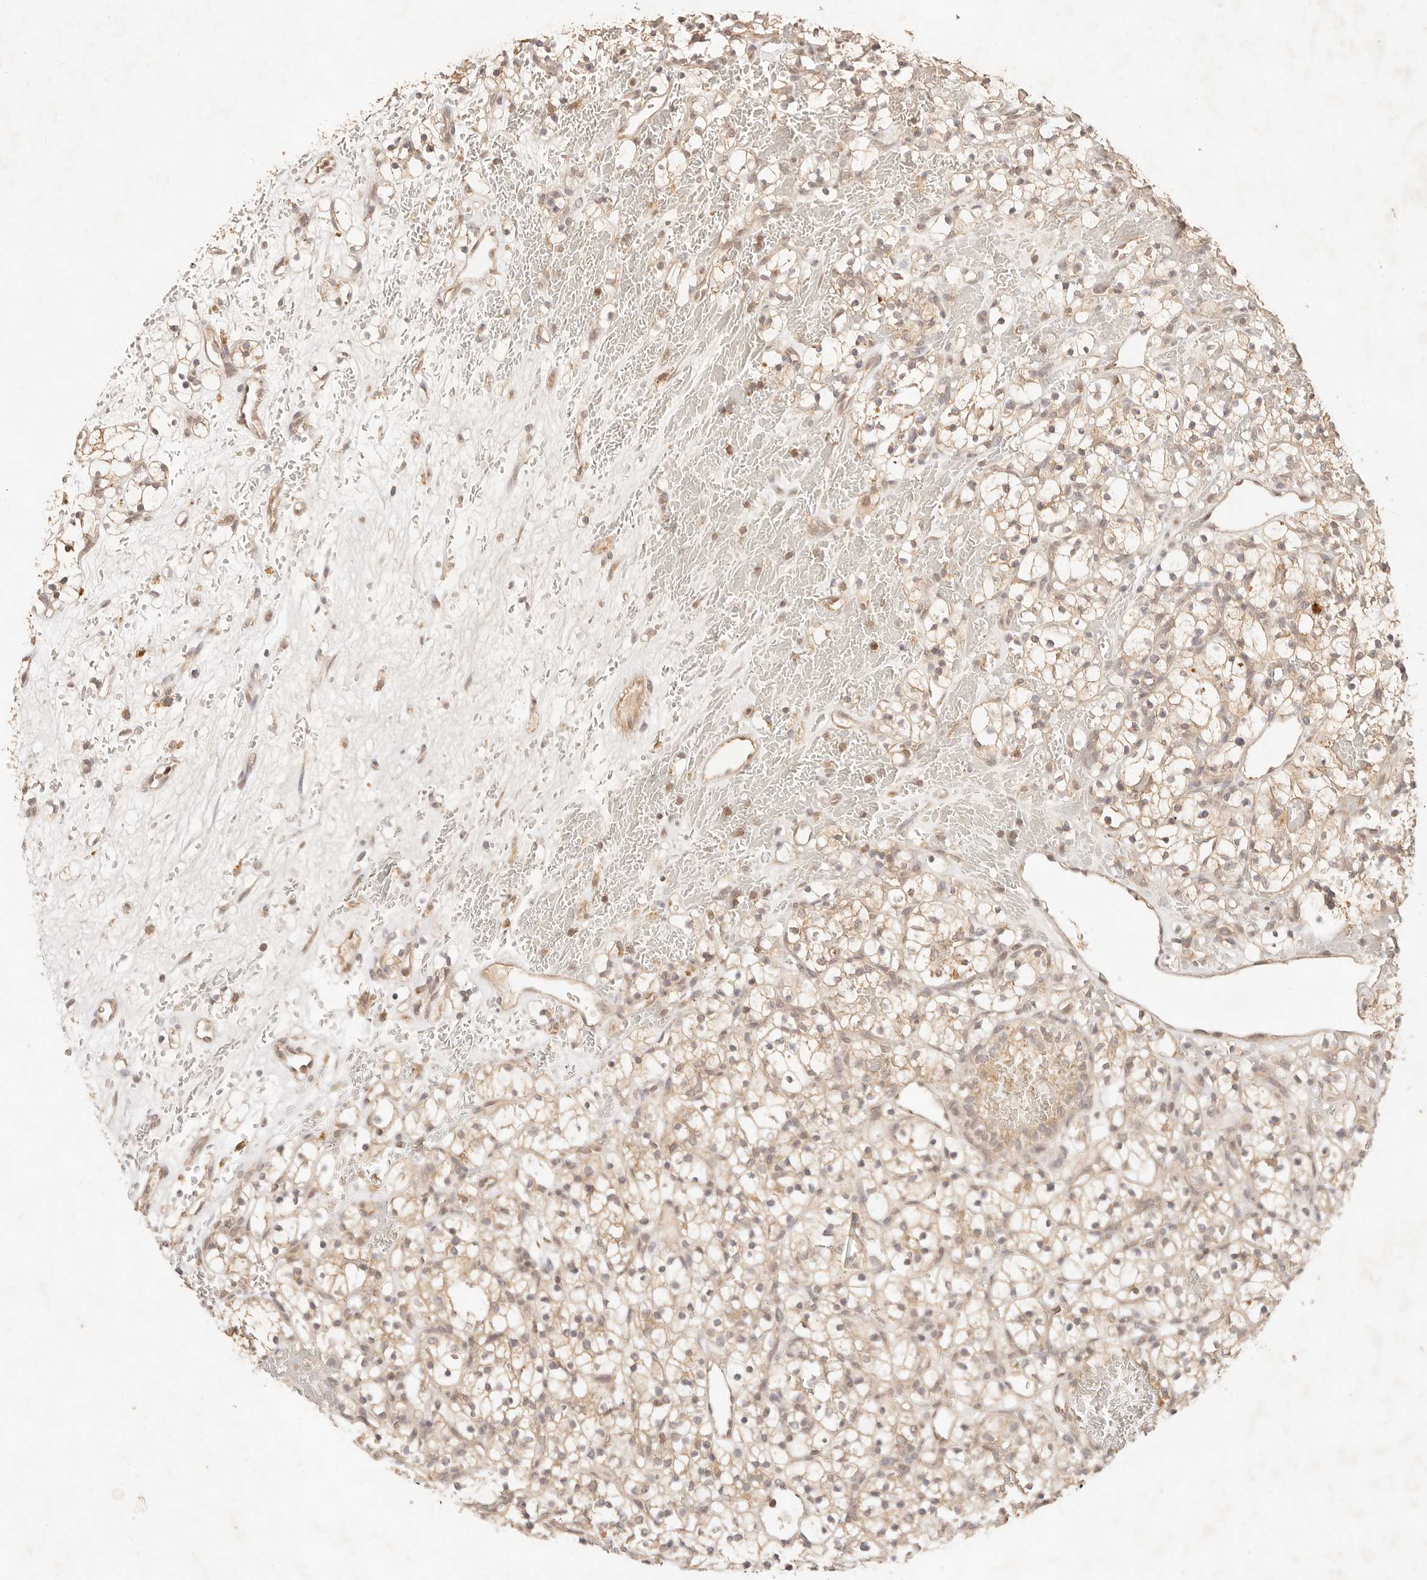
{"staining": {"intensity": "weak", "quantity": ">75%", "location": "cytoplasmic/membranous"}, "tissue": "renal cancer", "cell_type": "Tumor cells", "image_type": "cancer", "snomed": [{"axis": "morphology", "description": "Adenocarcinoma, NOS"}, {"axis": "topography", "description": "Kidney"}], "caption": "This is a histology image of immunohistochemistry (IHC) staining of renal adenocarcinoma, which shows weak positivity in the cytoplasmic/membranous of tumor cells.", "gene": "TRIM11", "patient": {"sex": "female", "age": 57}}